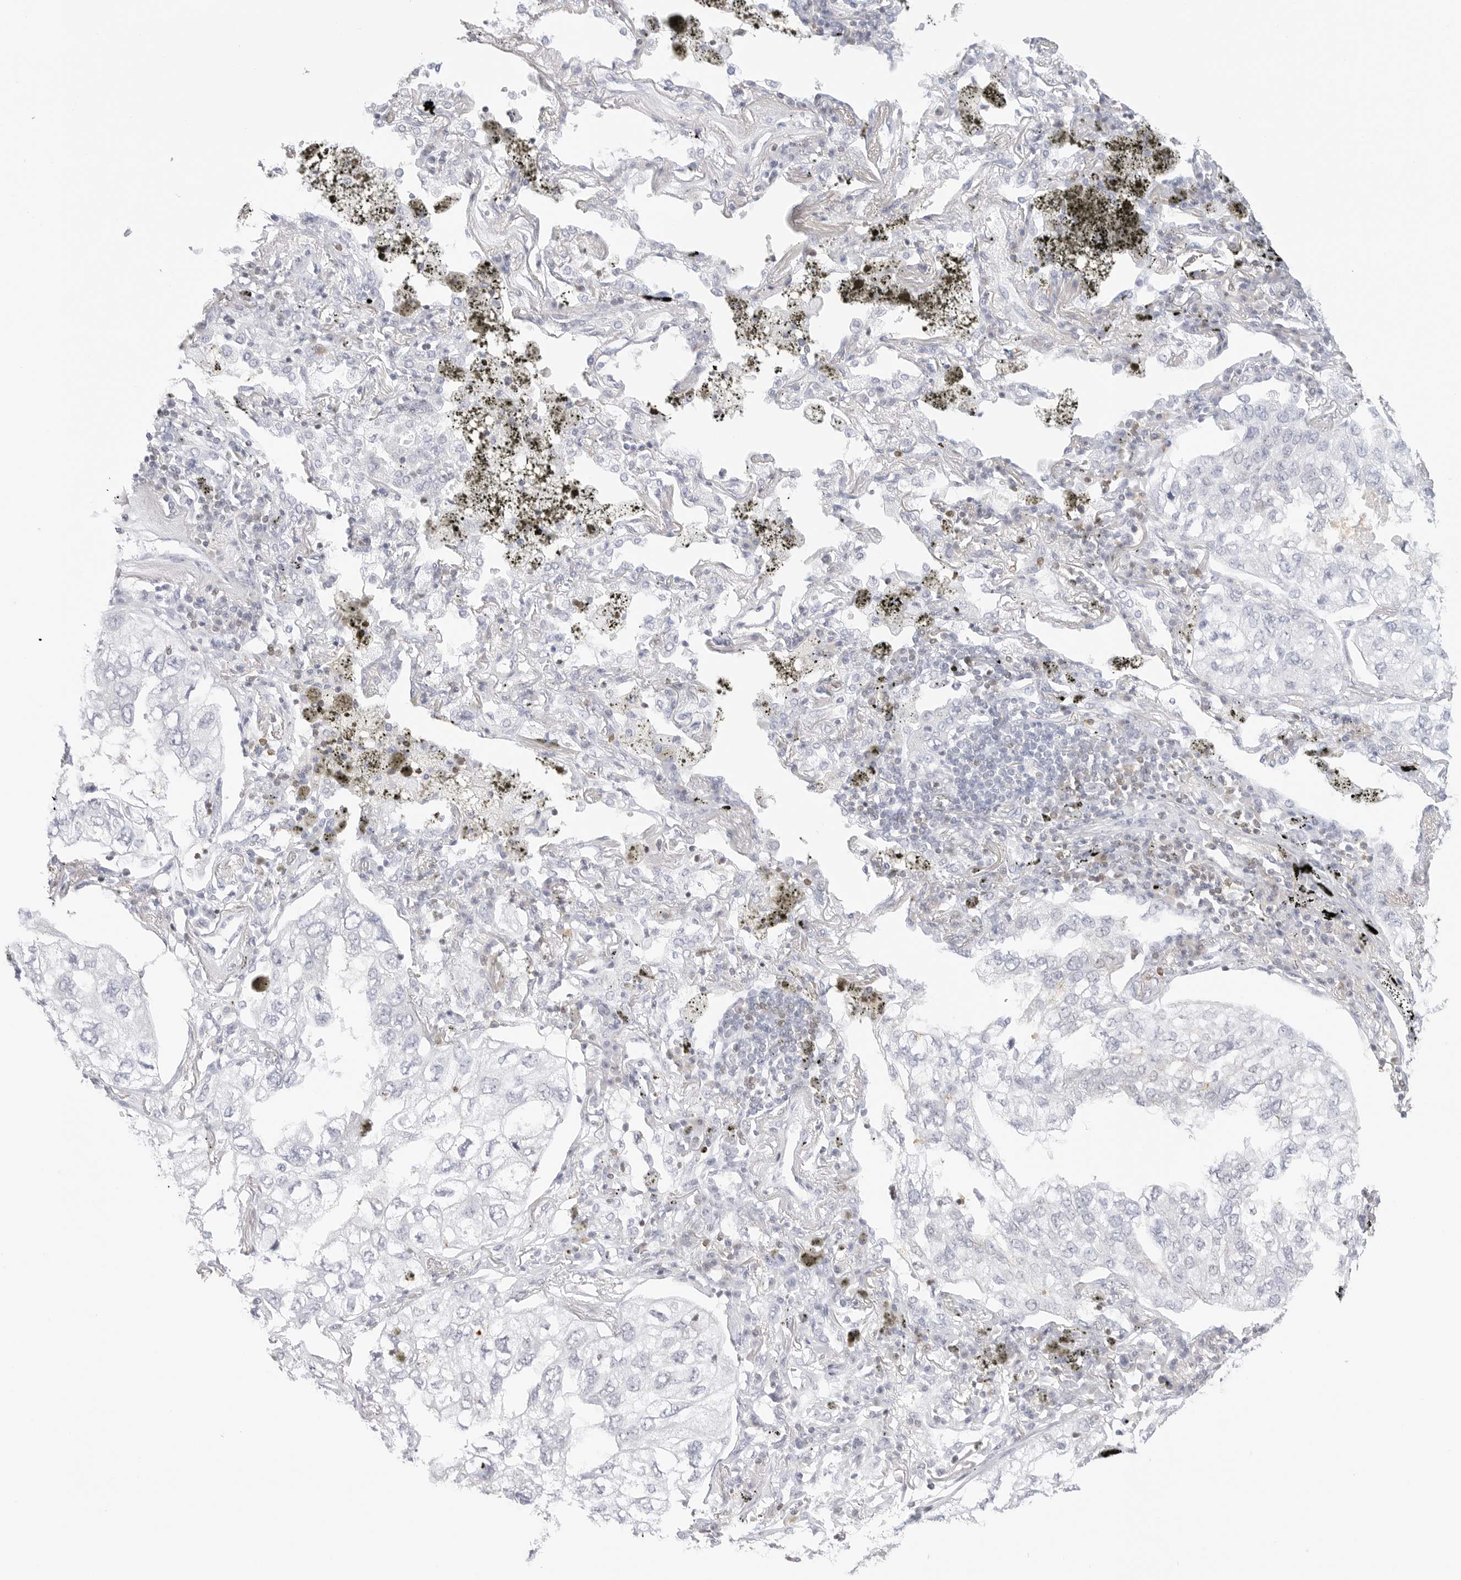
{"staining": {"intensity": "negative", "quantity": "none", "location": "none"}, "tissue": "lung cancer", "cell_type": "Tumor cells", "image_type": "cancer", "snomed": [{"axis": "morphology", "description": "Adenocarcinoma, NOS"}, {"axis": "topography", "description": "Lung"}], "caption": "A high-resolution histopathology image shows immunohistochemistry (IHC) staining of lung cancer, which shows no significant positivity in tumor cells.", "gene": "SLC9A3R1", "patient": {"sex": "male", "age": 65}}